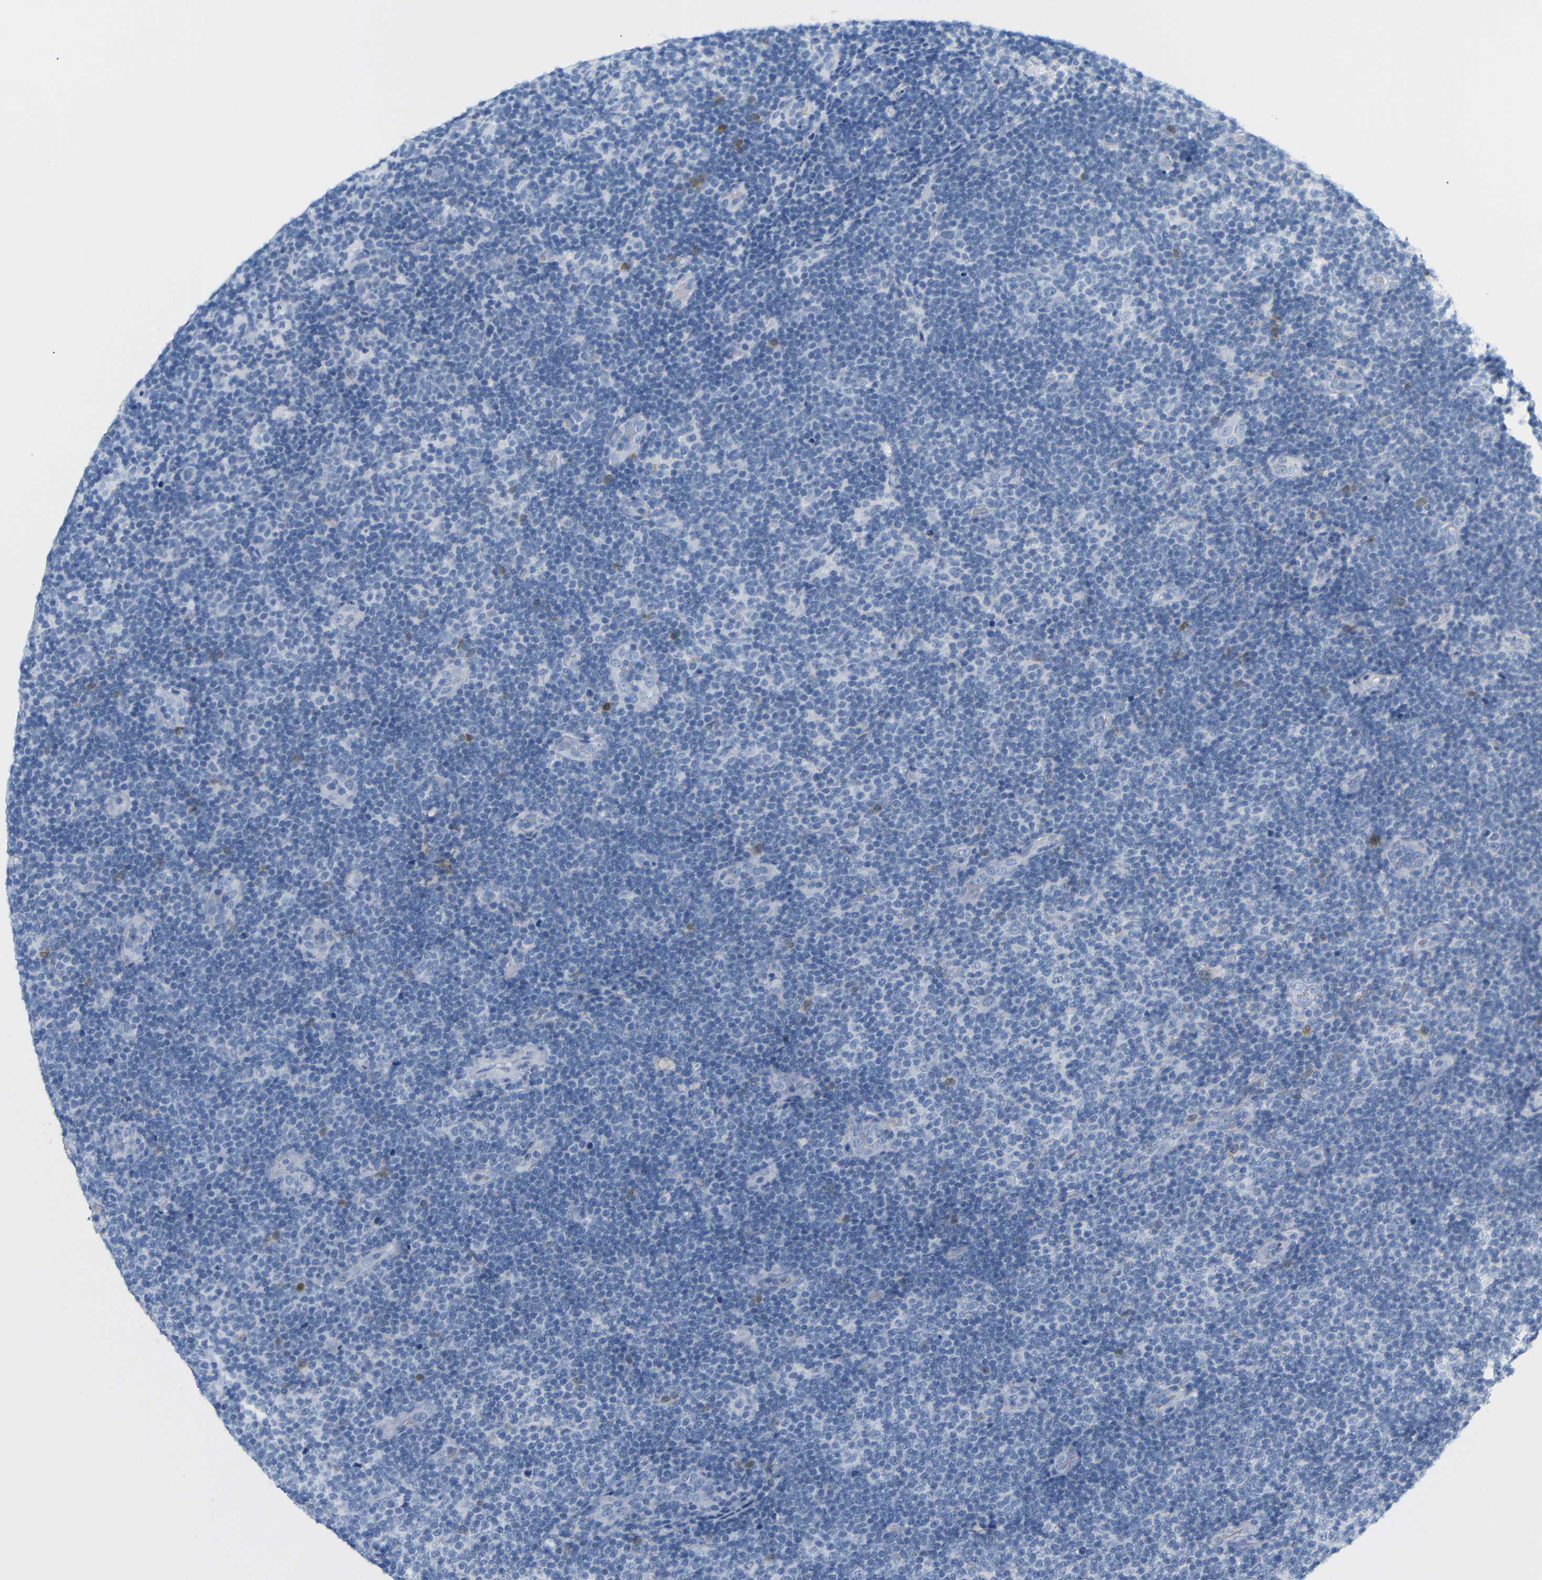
{"staining": {"intensity": "negative", "quantity": "none", "location": "none"}, "tissue": "lymphoma", "cell_type": "Tumor cells", "image_type": "cancer", "snomed": [{"axis": "morphology", "description": "Malignant lymphoma, non-Hodgkin's type, Low grade"}, {"axis": "topography", "description": "Lymph node"}], "caption": "Immunohistochemistry micrograph of human lymphoma stained for a protein (brown), which shows no staining in tumor cells. Brightfield microscopy of immunohistochemistry (IHC) stained with DAB (brown) and hematoxylin (blue), captured at high magnification.", "gene": "MT1A", "patient": {"sex": "male", "age": 83}}